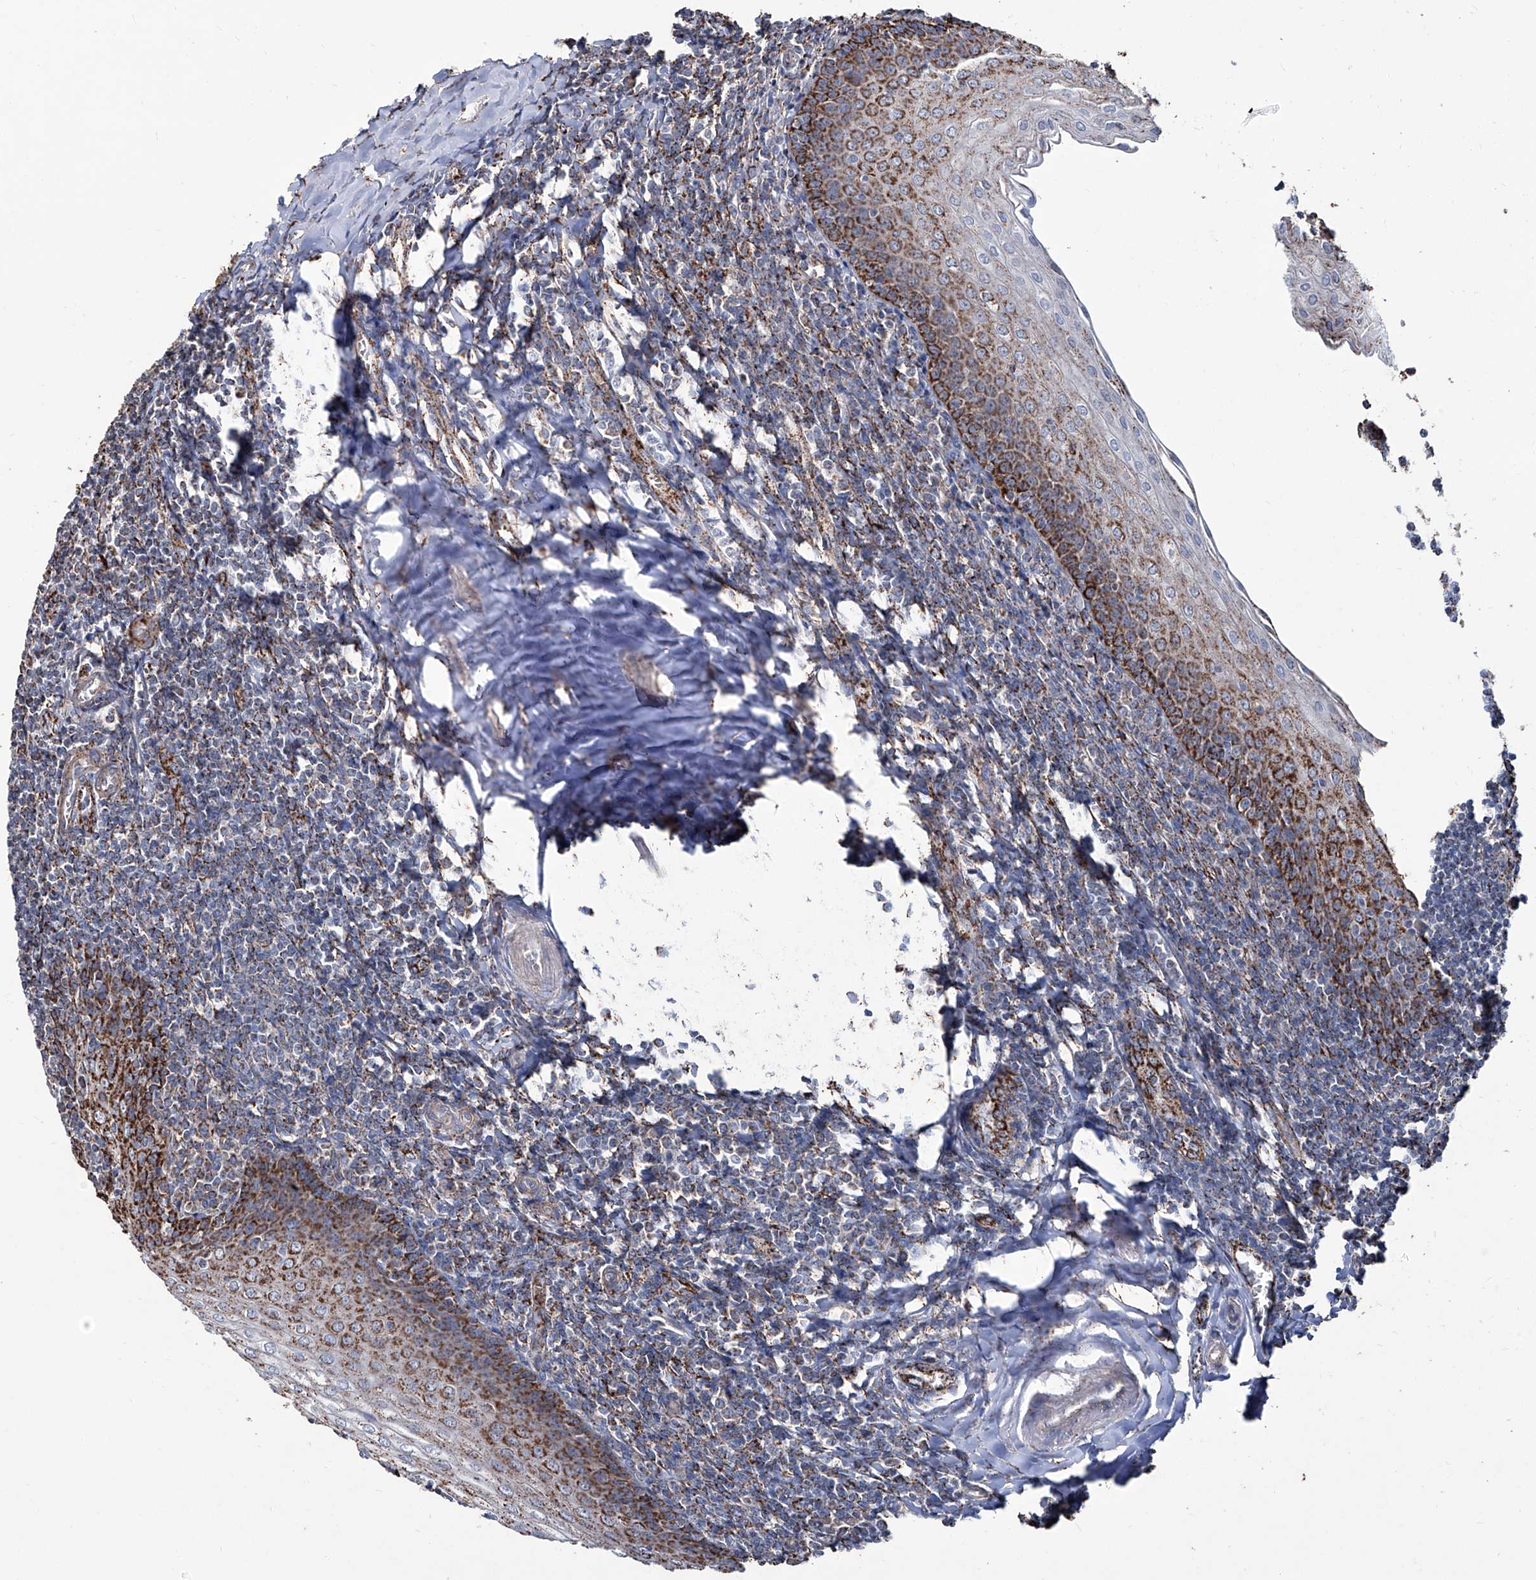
{"staining": {"intensity": "negative", "quantity": "none", "location": "none"}, "tissue": "tonsil", "cell_type": "Germinal center cells", "image_type": "normal", "snomed": [{"axis": "morphology", "description": "Normal tissue, NOS"}, {"axis": "topography", "description": "Tonsil"}], "caption": "Immunohistochemistry (IHC) of benign human tonsil demonstrates no positivity in germinal center cells.", "gene": "NHS", "patient": {"sex": "male", "age": 27}}